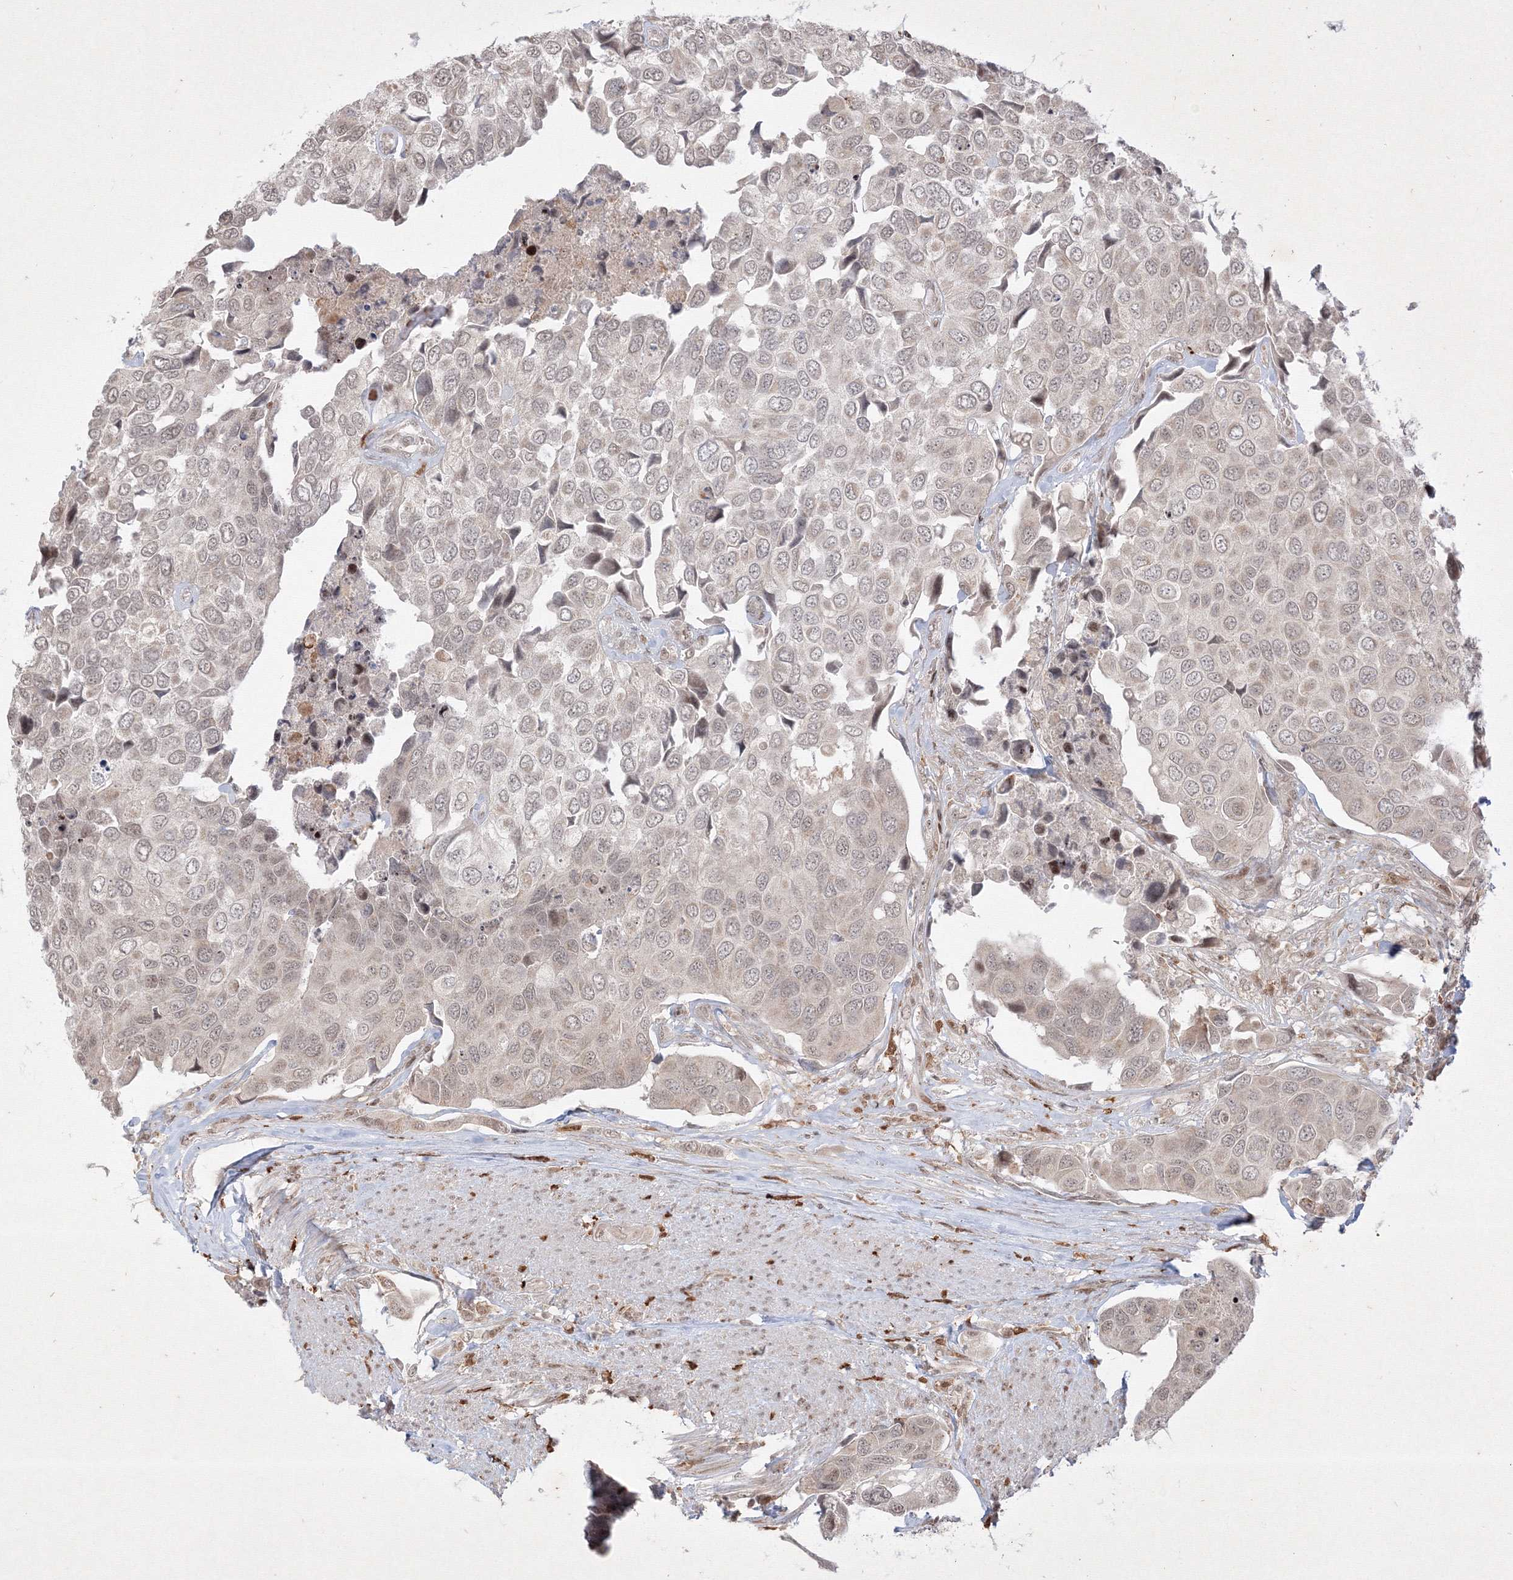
{"staining": {"intensity": "weak", "quantity": "<25%", "location": "nuclear"}, "tissue": "urothelial cancer", "cell_type": "Tumor cells", "image_type": "cancer", "snomed": [{"axis": "morphology", "description": "Urothelial carcinoma, High grade"}, {"axis": "topography", "description": "Urinary bladder"}], "caption": "Tumor cells are negative for brown protein staining in high-grade urothelial carcinoma.", "gene": "TAB1", "patient": {"sex": "male", "age": 74}}